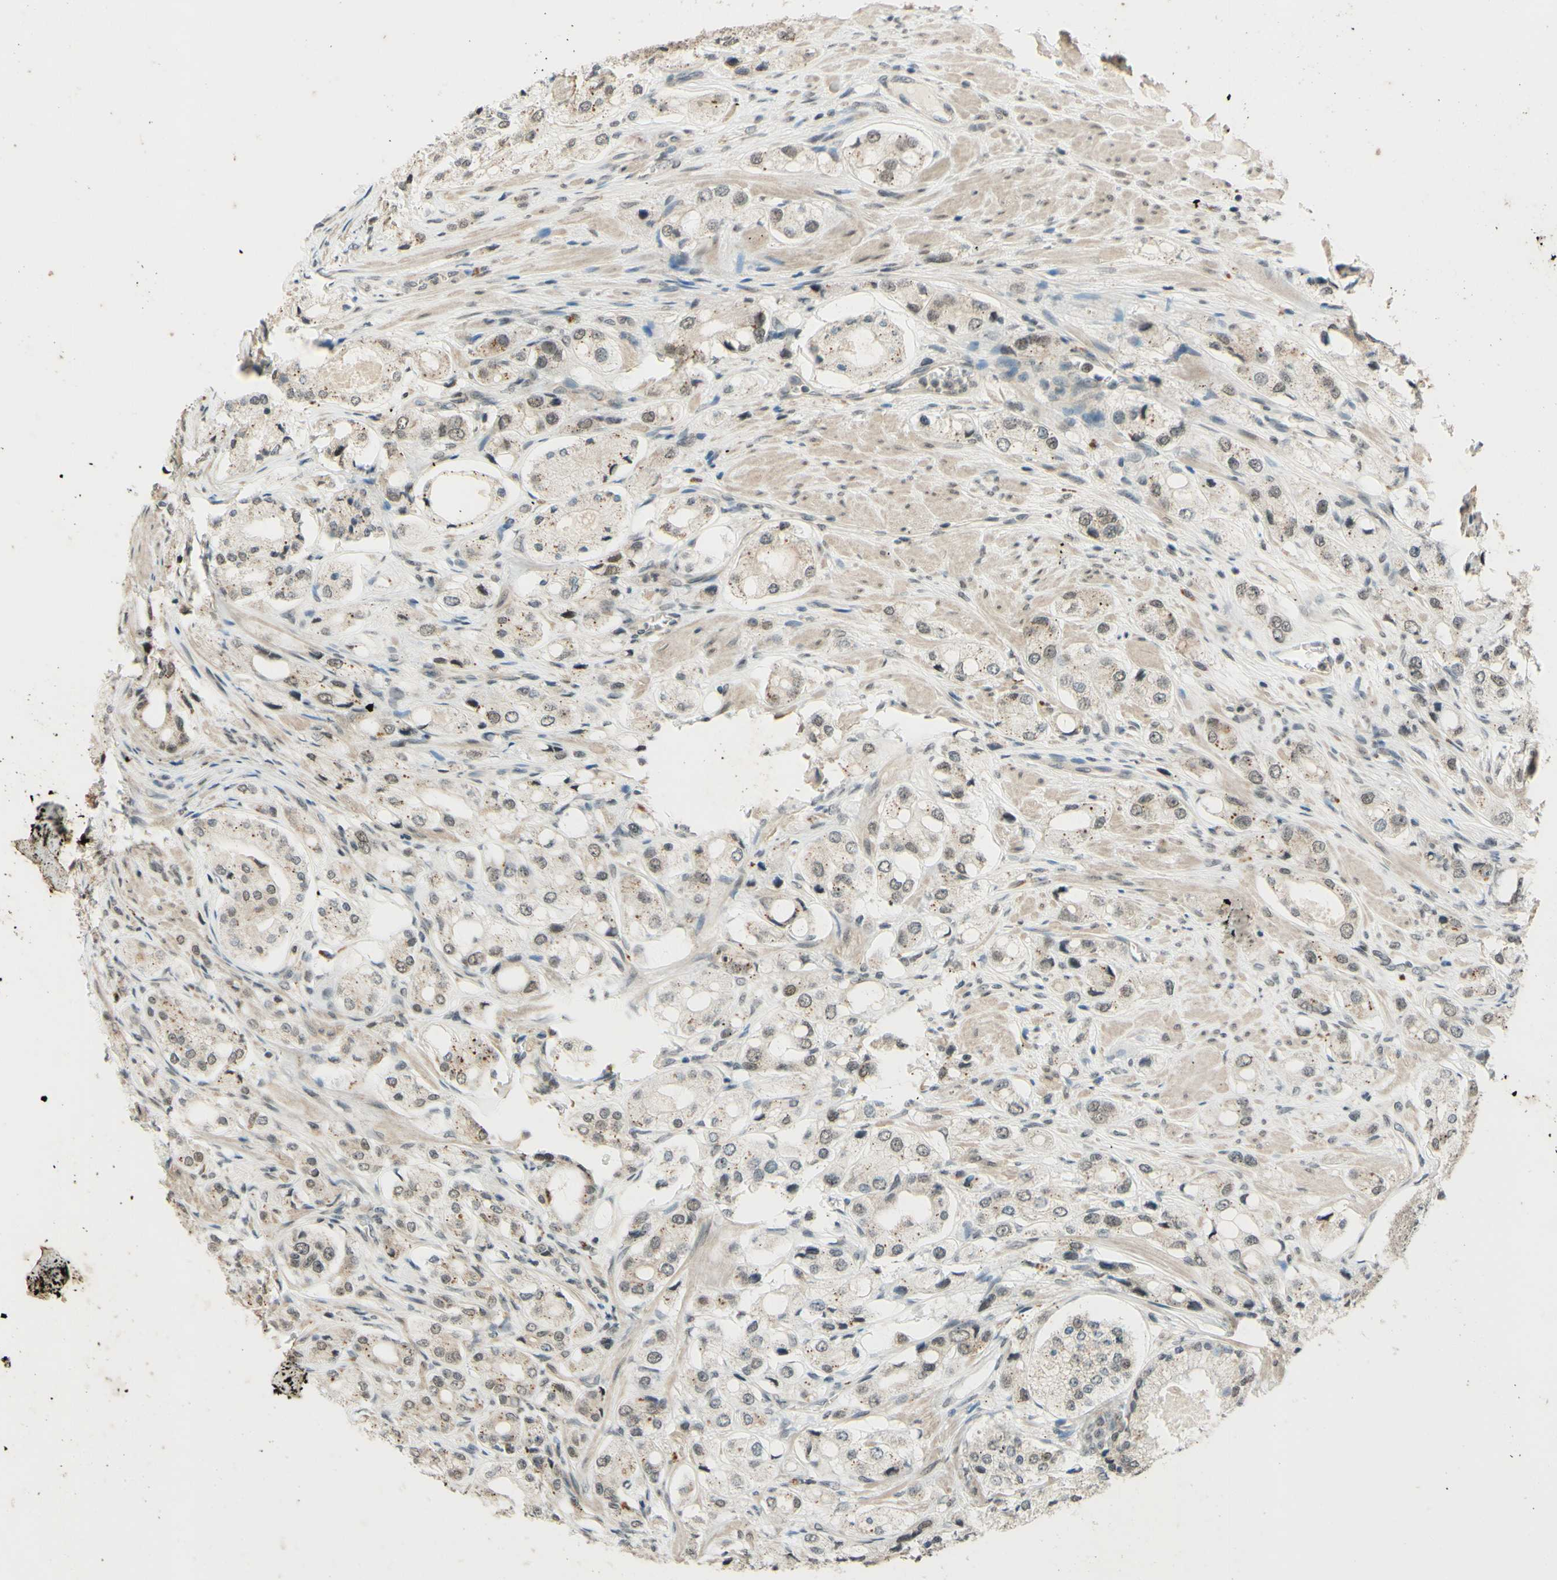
{"staining": {"intensity": "weak", "quantity": ">75%", "location": "nuclear"}, "tissue": "prostate cancer", "cell_type": "Tumor cells", "image_type": "cancer", "snomed": [{"axis": "morphology", "description": "Adenocarcinoma, High grade"}, {"axis": "topography", "description": "Prostate"}], "caption": "High-magnification brightfield microscopy of prostate adenocarcinoma (high-grade) stained with DAB (3,3'-diaminobenzidine) (brown) and counterstained with hematoxylin (blue). tumor cells exhibit weak nuclear staining is identified in approximately>75% of cells.", "gene": "SMARCB1", "patient": {"sex": "male", "age": 65}}